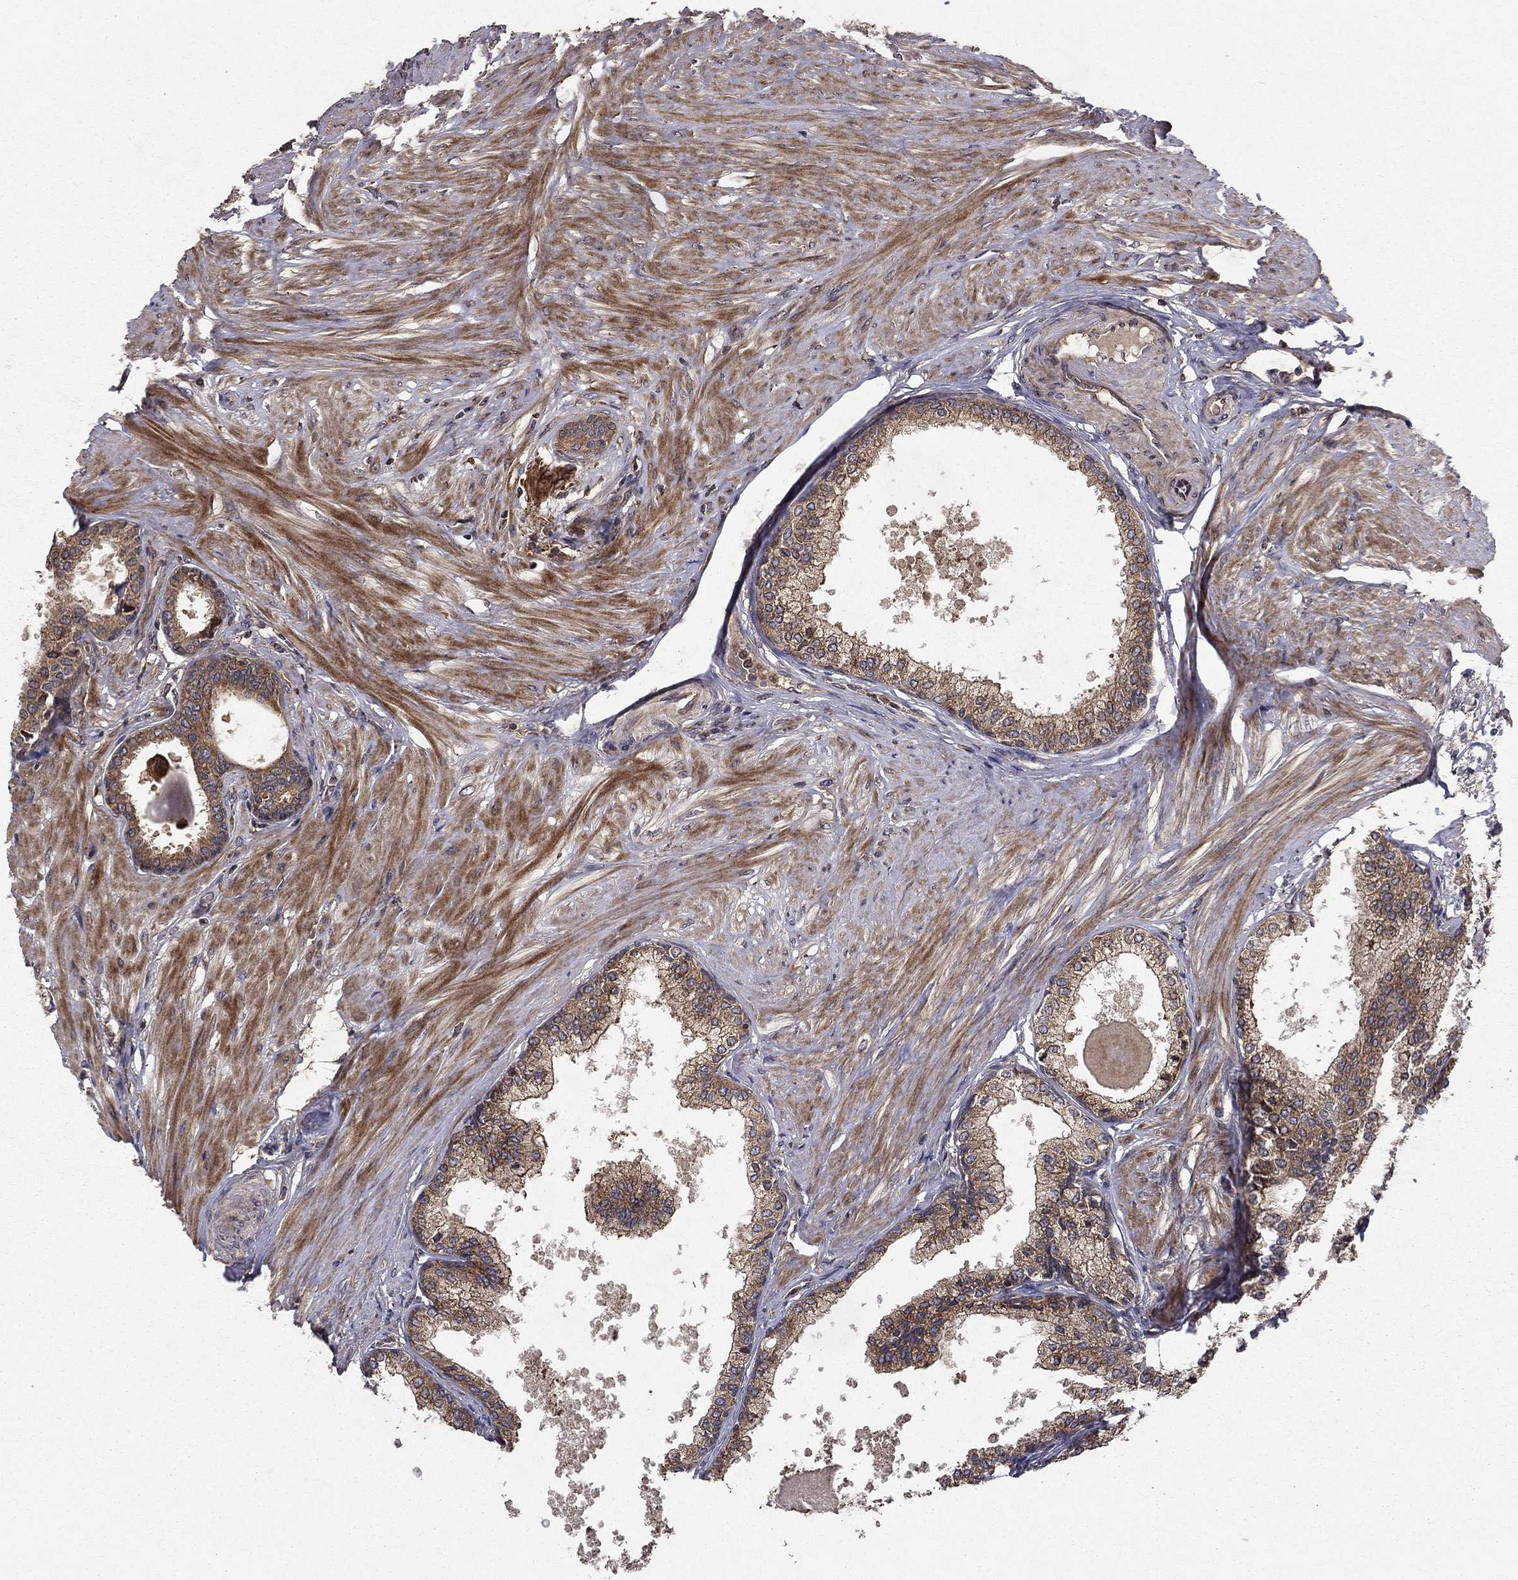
{"staining": {"intensity": "moderate", "quantity": "25%-75%", "location": "cytoplasmic/membranous"}, "tissue": "prostate", "cell_type": "Glandular cells", "image_type": "normal", "snomed": [{"axis": "morphology", "description": "Normal tissue, NOS"}, {"axis": "topography", "description": "Prostate"}], "caption": "IHC of unremarkable human prostate exhibits medium levels of moderate cytoplasmic/membranous staining in approximately 25%-75% of glandular cells. (Stains: DAB (3,3'-diaminobenzidine) in brown, nuclei in blue, Microscopy: brightfield microscopy at high magnification).", "gene": "BABAM2", "patient": {"sex": "male", "age": 63}}